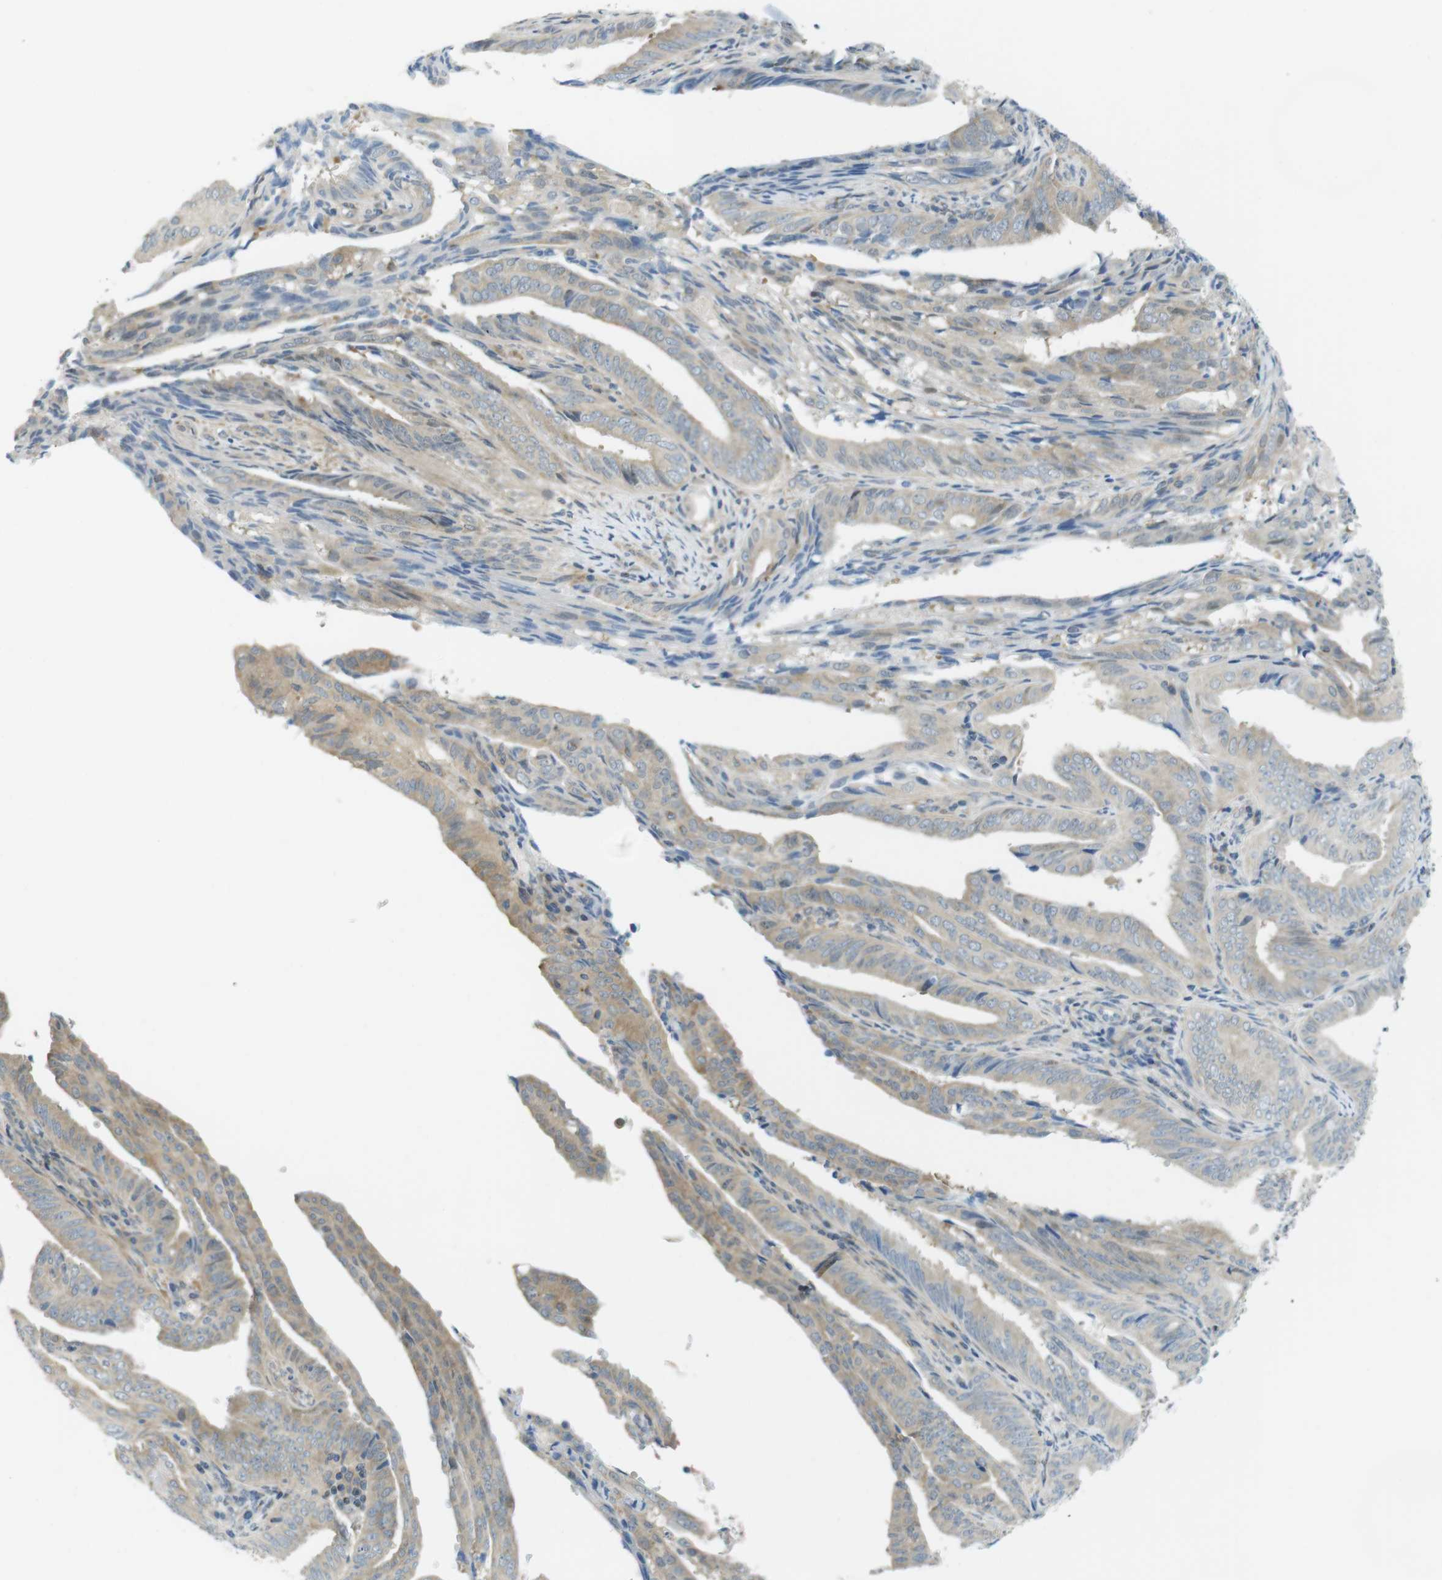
{"staining": {"intensity": "weak", "quantity": ">75%", "location": "cytoplasmic/membranous"}, "tissue": "endometrial cancer", "cell_type": "Tumor cells", "image_type": "cancer", "snomed": [{"axis": "morphology", "description": "Adenocarcinoma, NOS"}, {"axis": "topography", "description": "Endometrium"}], "caption": "Protein analysis of endometrial cancer (adenocarcinoma) tissue reveals weak cytoplasmic/membranous expression in about >75% of tumor cells.", "gene": "CASP2", "patient": {"sex": "female", "age": 58}}